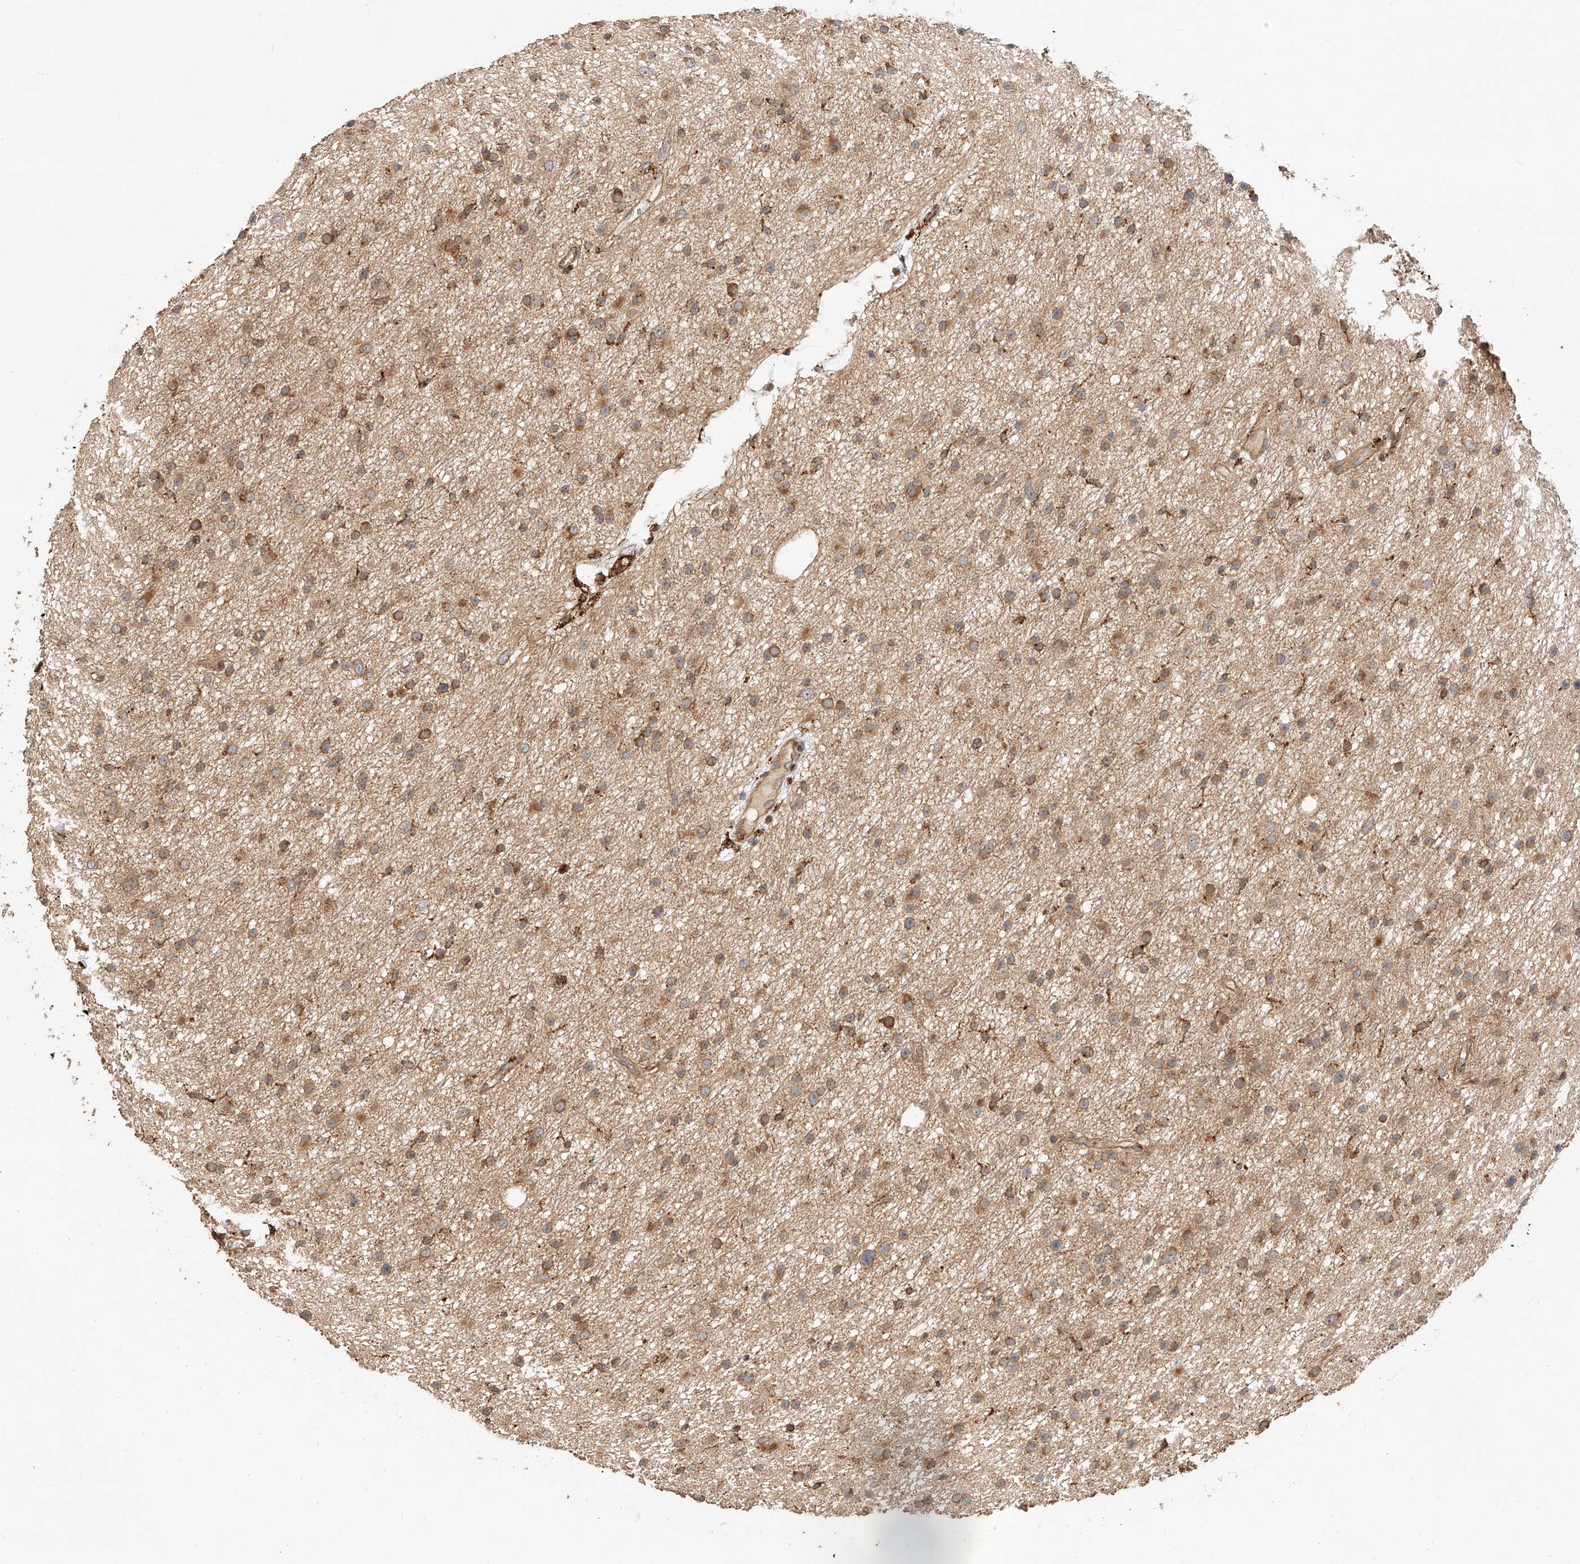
{"staining": {"intensity": "moderate", "quantity": "25%-75%", "location": "cytoplasmic/membranous"}, "tissue": "glioma", "cell_type": "Tumor cells", "image_type": "cancer", "snomed": [{"axis": "morphology", "description": "Glioma, malignant, Low grade"}, {"axis": "topography", "description": "Cerebral cortex"}], "caption": "Immunohistochemical staining of human malignant glioma (low-grade) shows medium levels of moderate cytoplasmic/membranous protein staining in about 25%-75% of tumor cells. (DAB = brown stain, brightfield microscopy at high magnification).", "gene": "ZNF84", "patient": {"sex": "female", "age": 39}}